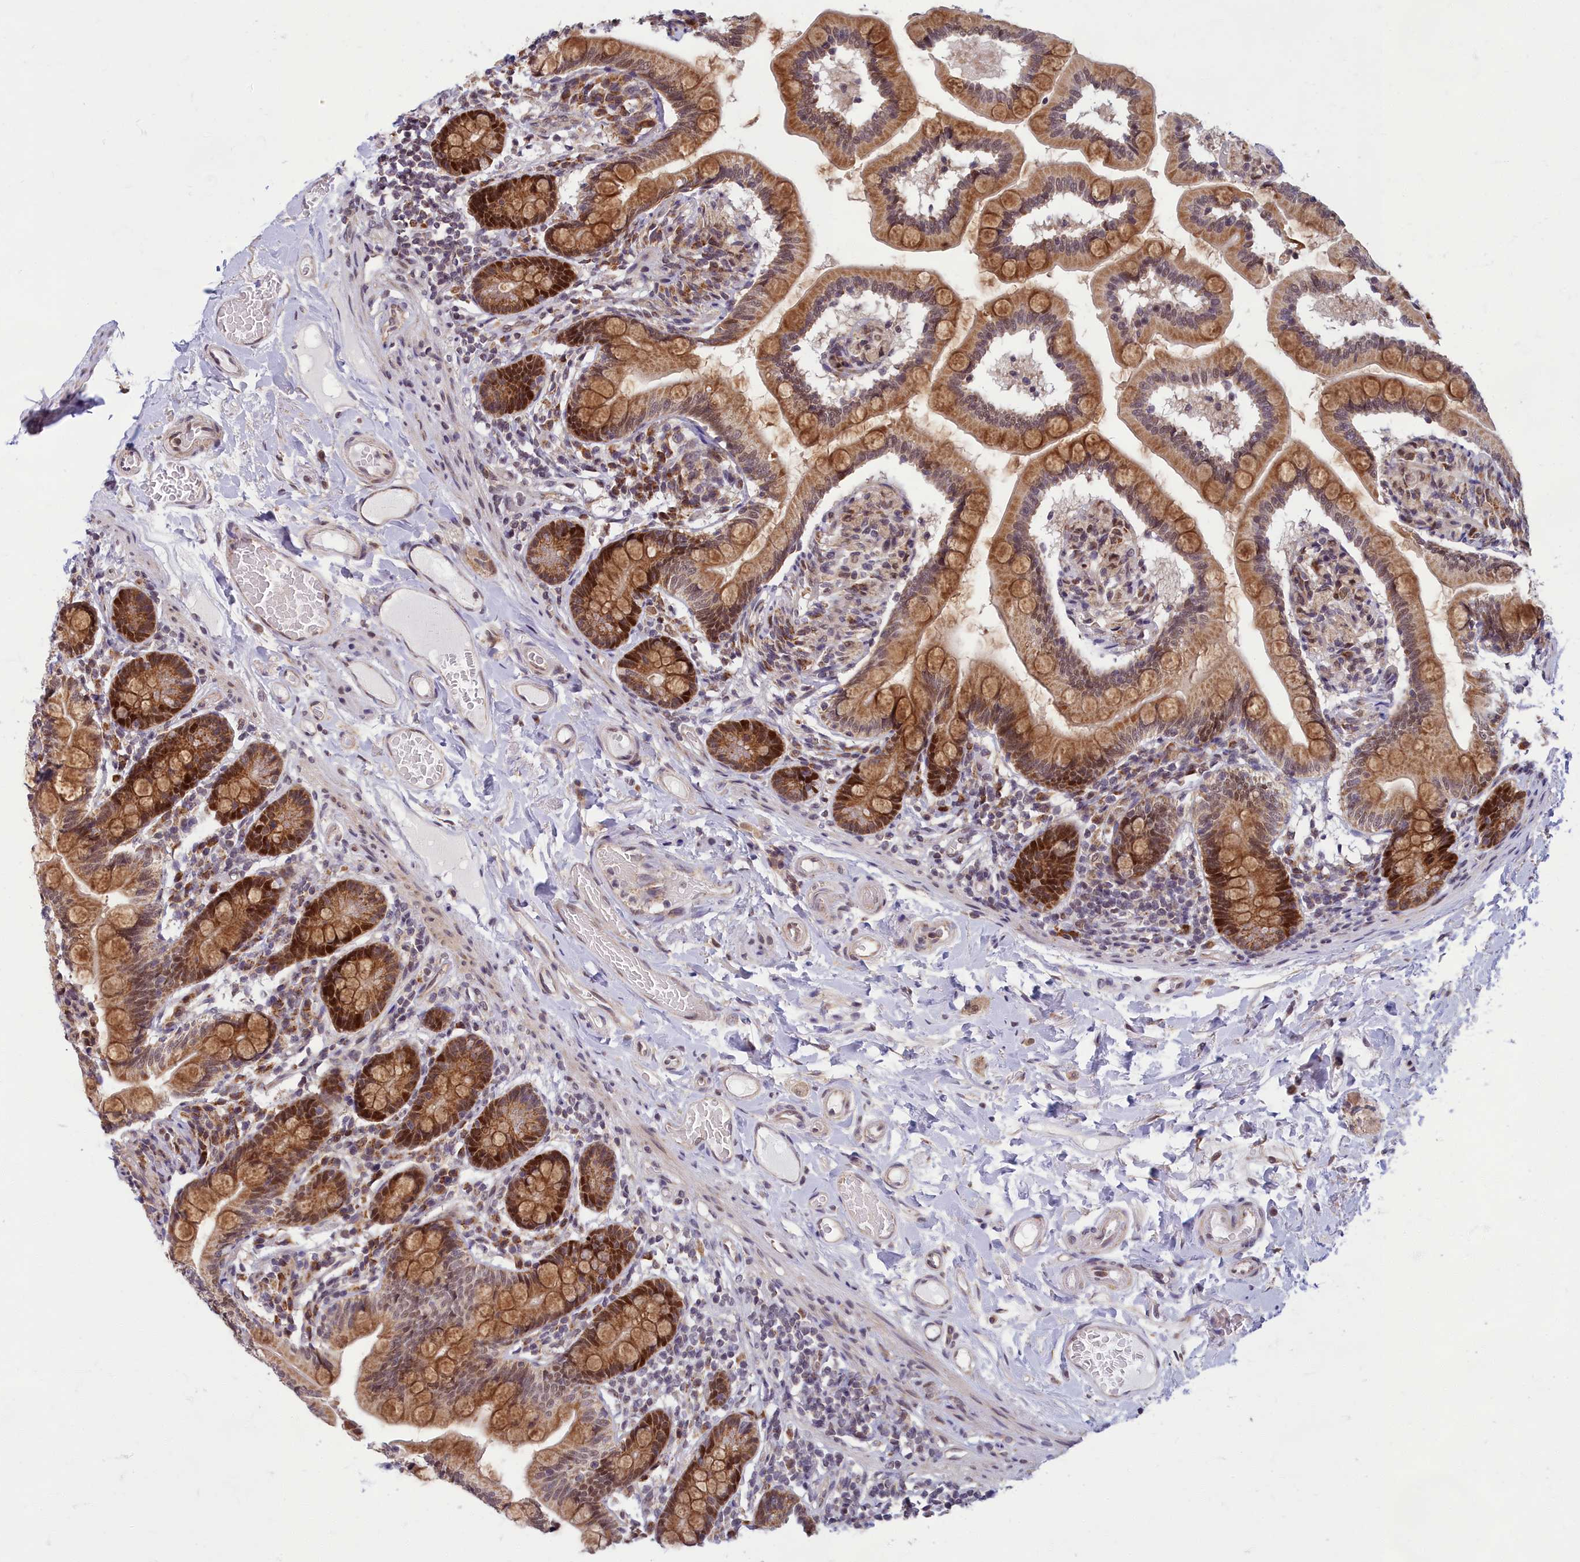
{"staining": {"intensity": "strong", "quantity": ">75%", "location": "cytoplasmic/membranous,nuclear"}, "tissue": "small intestine", "cell_type": "Glandular cells", "image_type": "normal", "snomed": [{"axis": "morphology", "description": "Normal tissue, NOS"}, {"axis": "topography", "description": "Small intestine"}], "caption": "Strong cytoplasmic/membranous,nuclear protein positivity is identified in about >75% of glandular cells in small intestine.", "gene": "EARS2", "patient": {"sex": "female", "age": 64}}